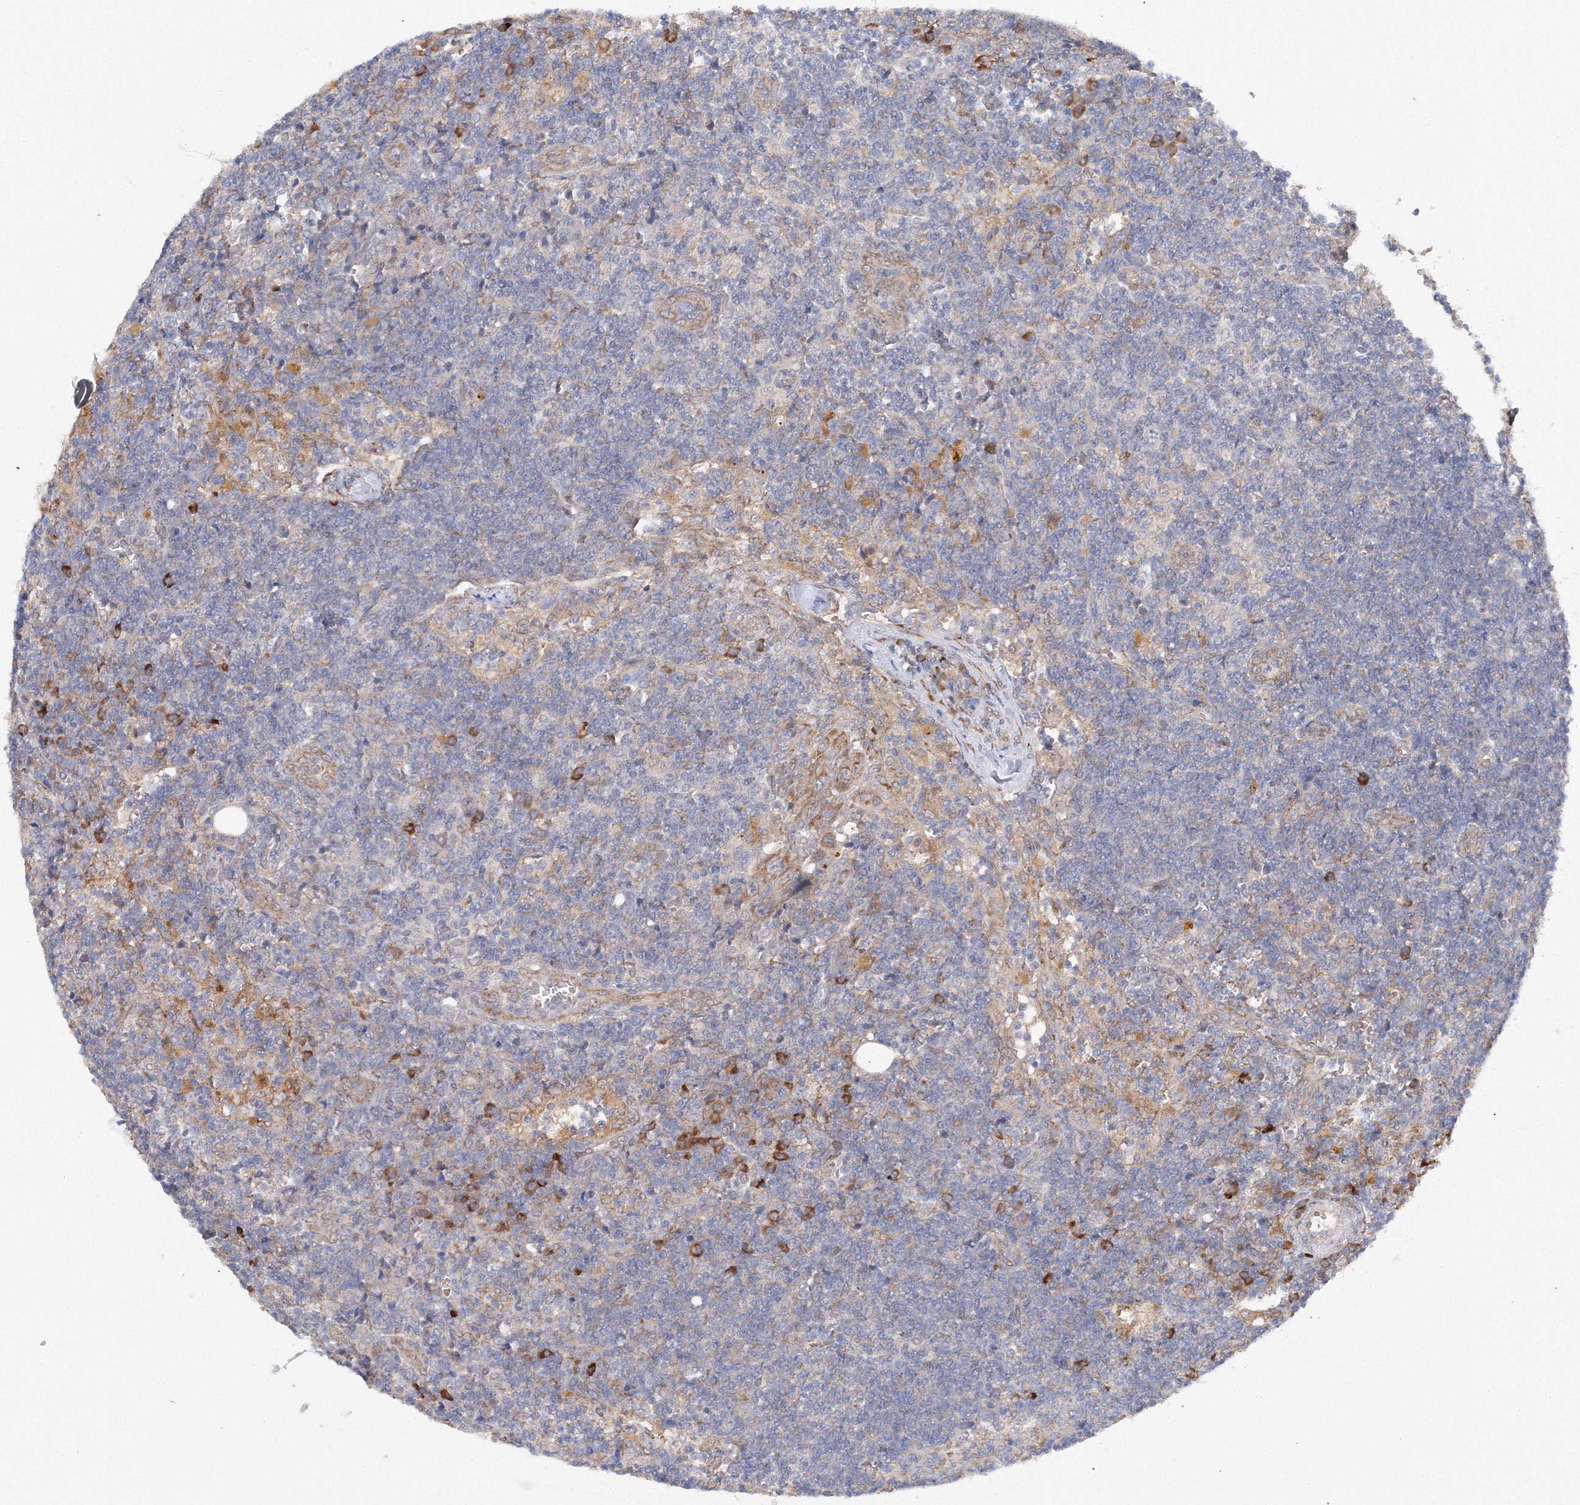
{"staining": {"intensity": "negative", "quantity": "none", "location": "none"}, "tissue": "lymph node", "cell_type": "Germinal center cells", "image_type": "normal", "snomed": [{"axis": "morphology", "description": "Normal tissue, NOS"}, {"axis": "morphology", "description": "Squamous cell carcinoma, metastatic, NOS"}, {"axis": "topography", "description": "Lymph node"}], "caption": "Immunohistochemistry (IHC) photomicrograph of unremarkable human lymph node stained for a protein (brown), which exhibits no expression in germinal center cells.", "gene": "DIS3L2", "patient": {"sex": "male", "age": 73}}